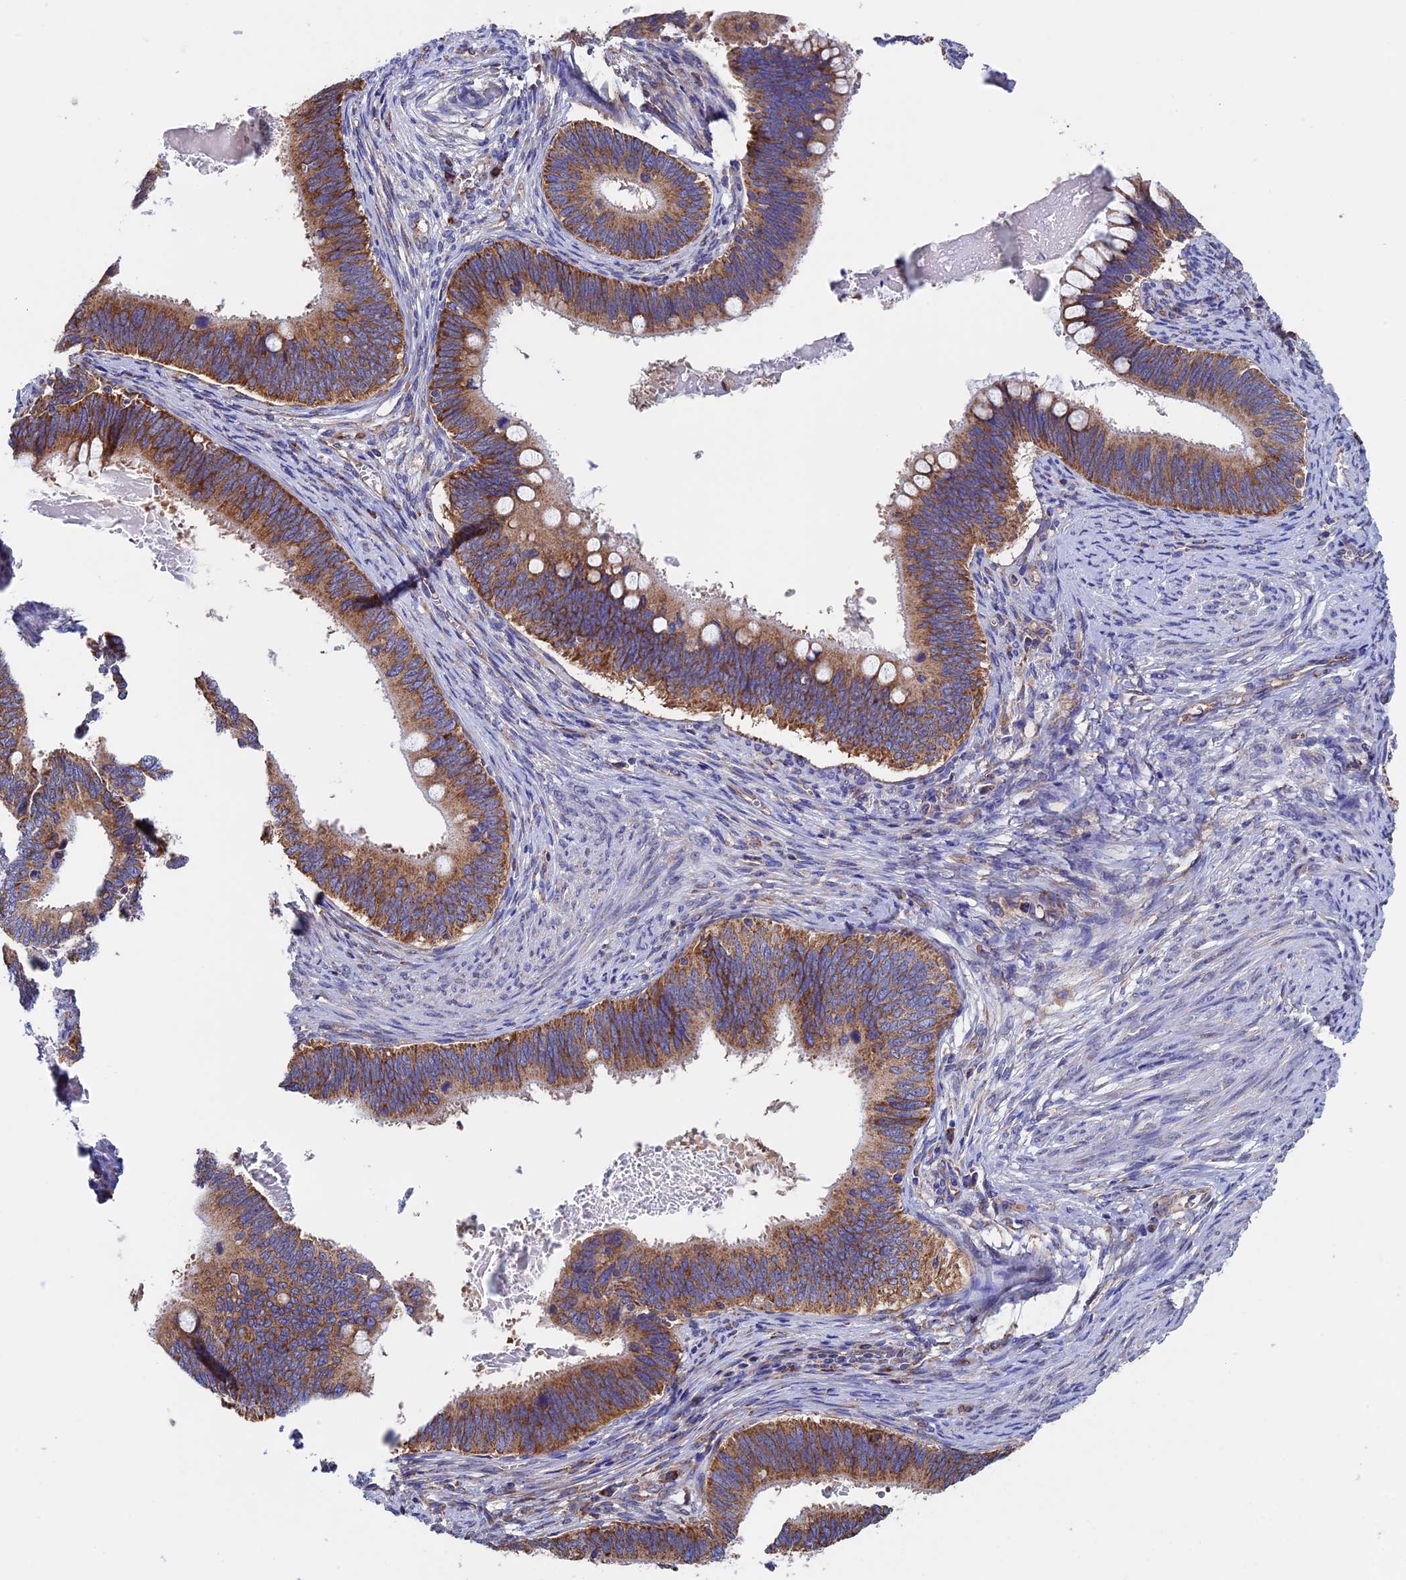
{"staining": {"intensity": "moderate", "quantity": ">75%", "location": "cytoplasmic/membranous"}, "tissue": "cervical cancer", "cell_type": "Tumor cells", "image_type": "cancer", "snomed": [{"axis": "morphology", "description": "Adenocarcinoma, NOS"}, {"axis": "topography", "description": "Cervix"}], "caption": "Human cervical cancer stained with a protein marker shows moderate staining in tumor cells.", "gene": "SLC9A5", "patient": {"sex": "female", "age": 42}}